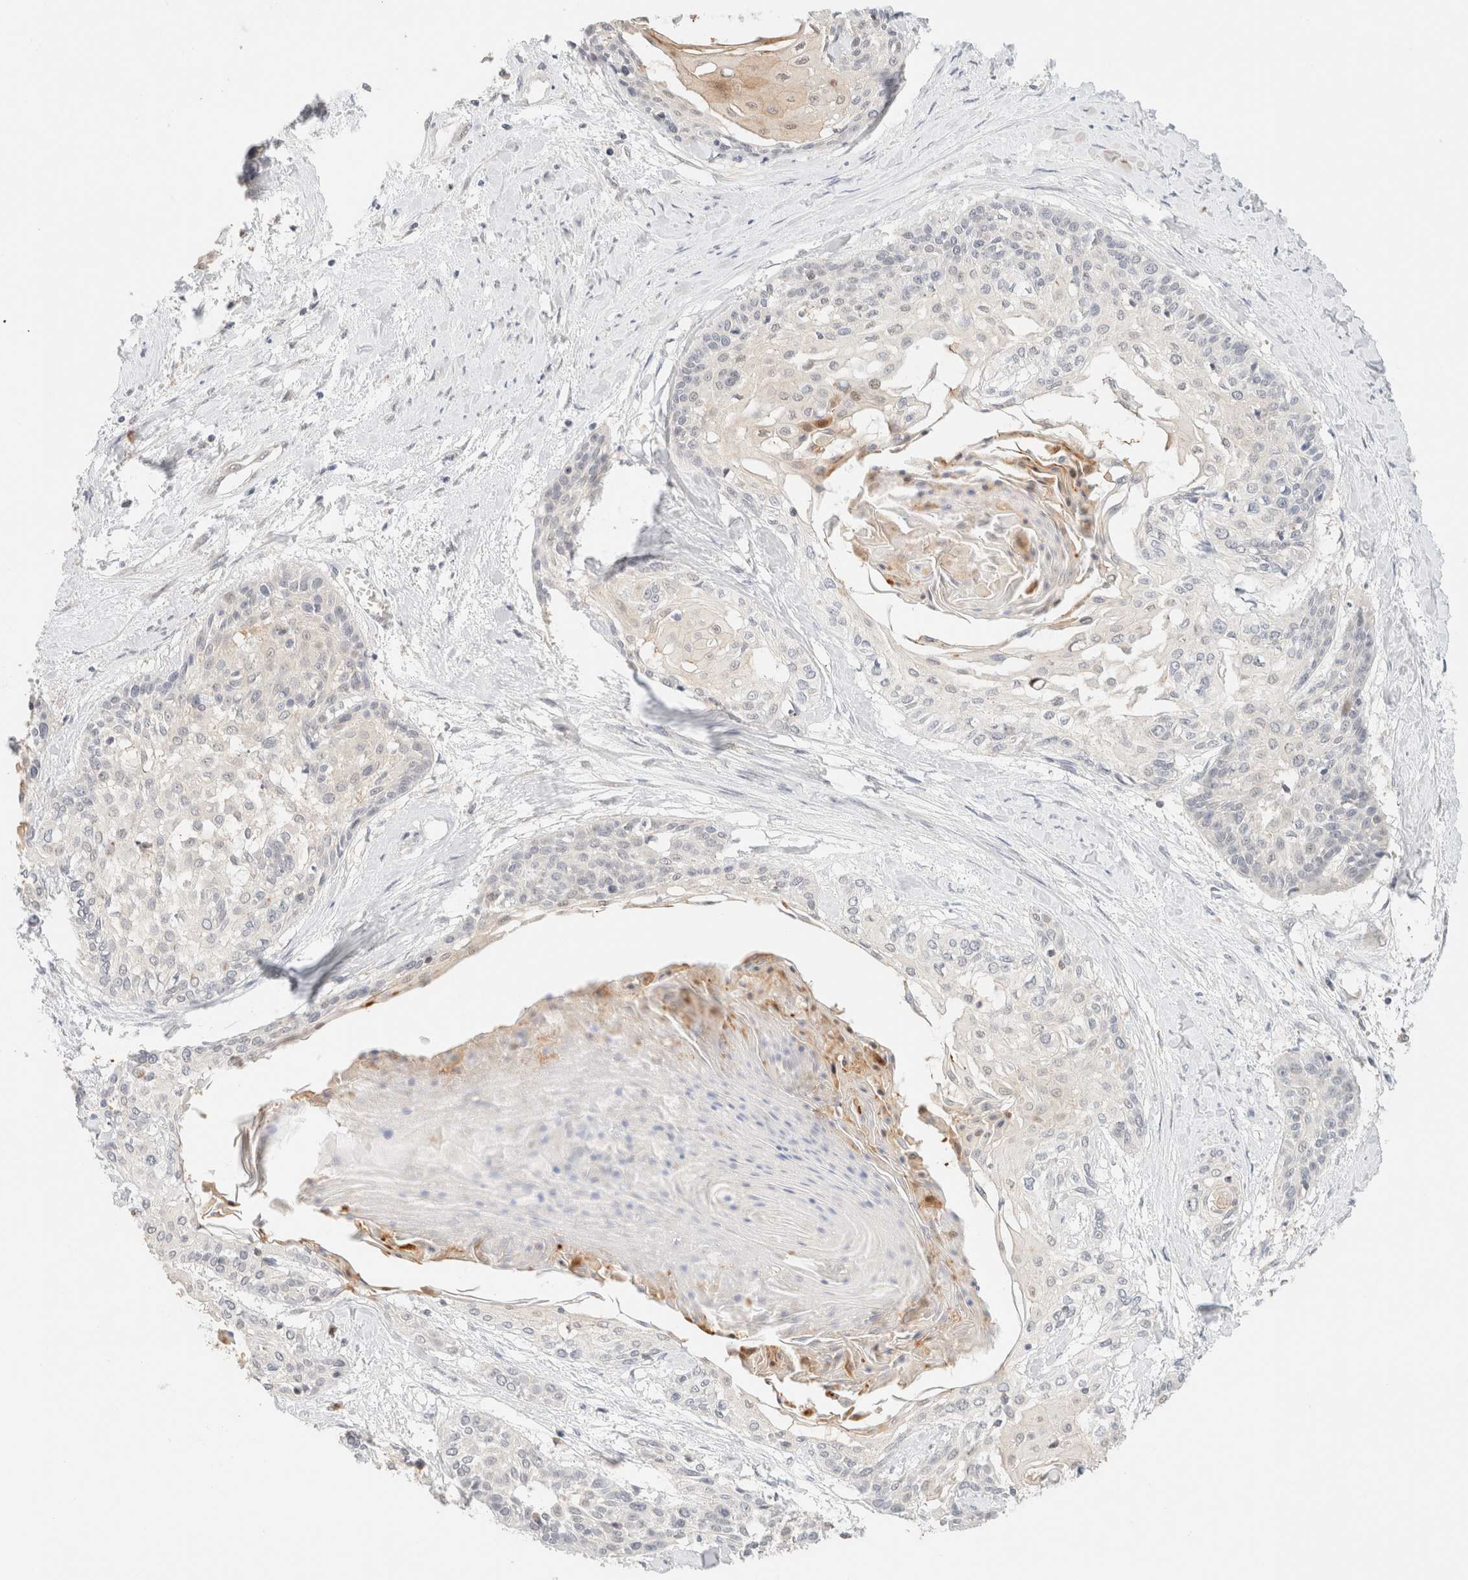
{"staining": {"intensity": "negative", "quantity": "none", "location": "none"}, "tissue": "cervical cancer", "cell_type": "Tumor cells", "image_type": "cancer", "snomed": [{"axis": "morphology", "description": "Squamous cell carcinoma, NOS"}, {"axis": "topography", "description": "Cervix"}], "caption": "This image is of cervical cancer (squamous cell carcinoma) stained with immunohistochemistry (IHC) to label a protein in brown with the nuclei are counter-stained blue. There is no expression in tumor cells.", "gene": "SGSM2", "patient": {"sex": "female", "age": 57}}